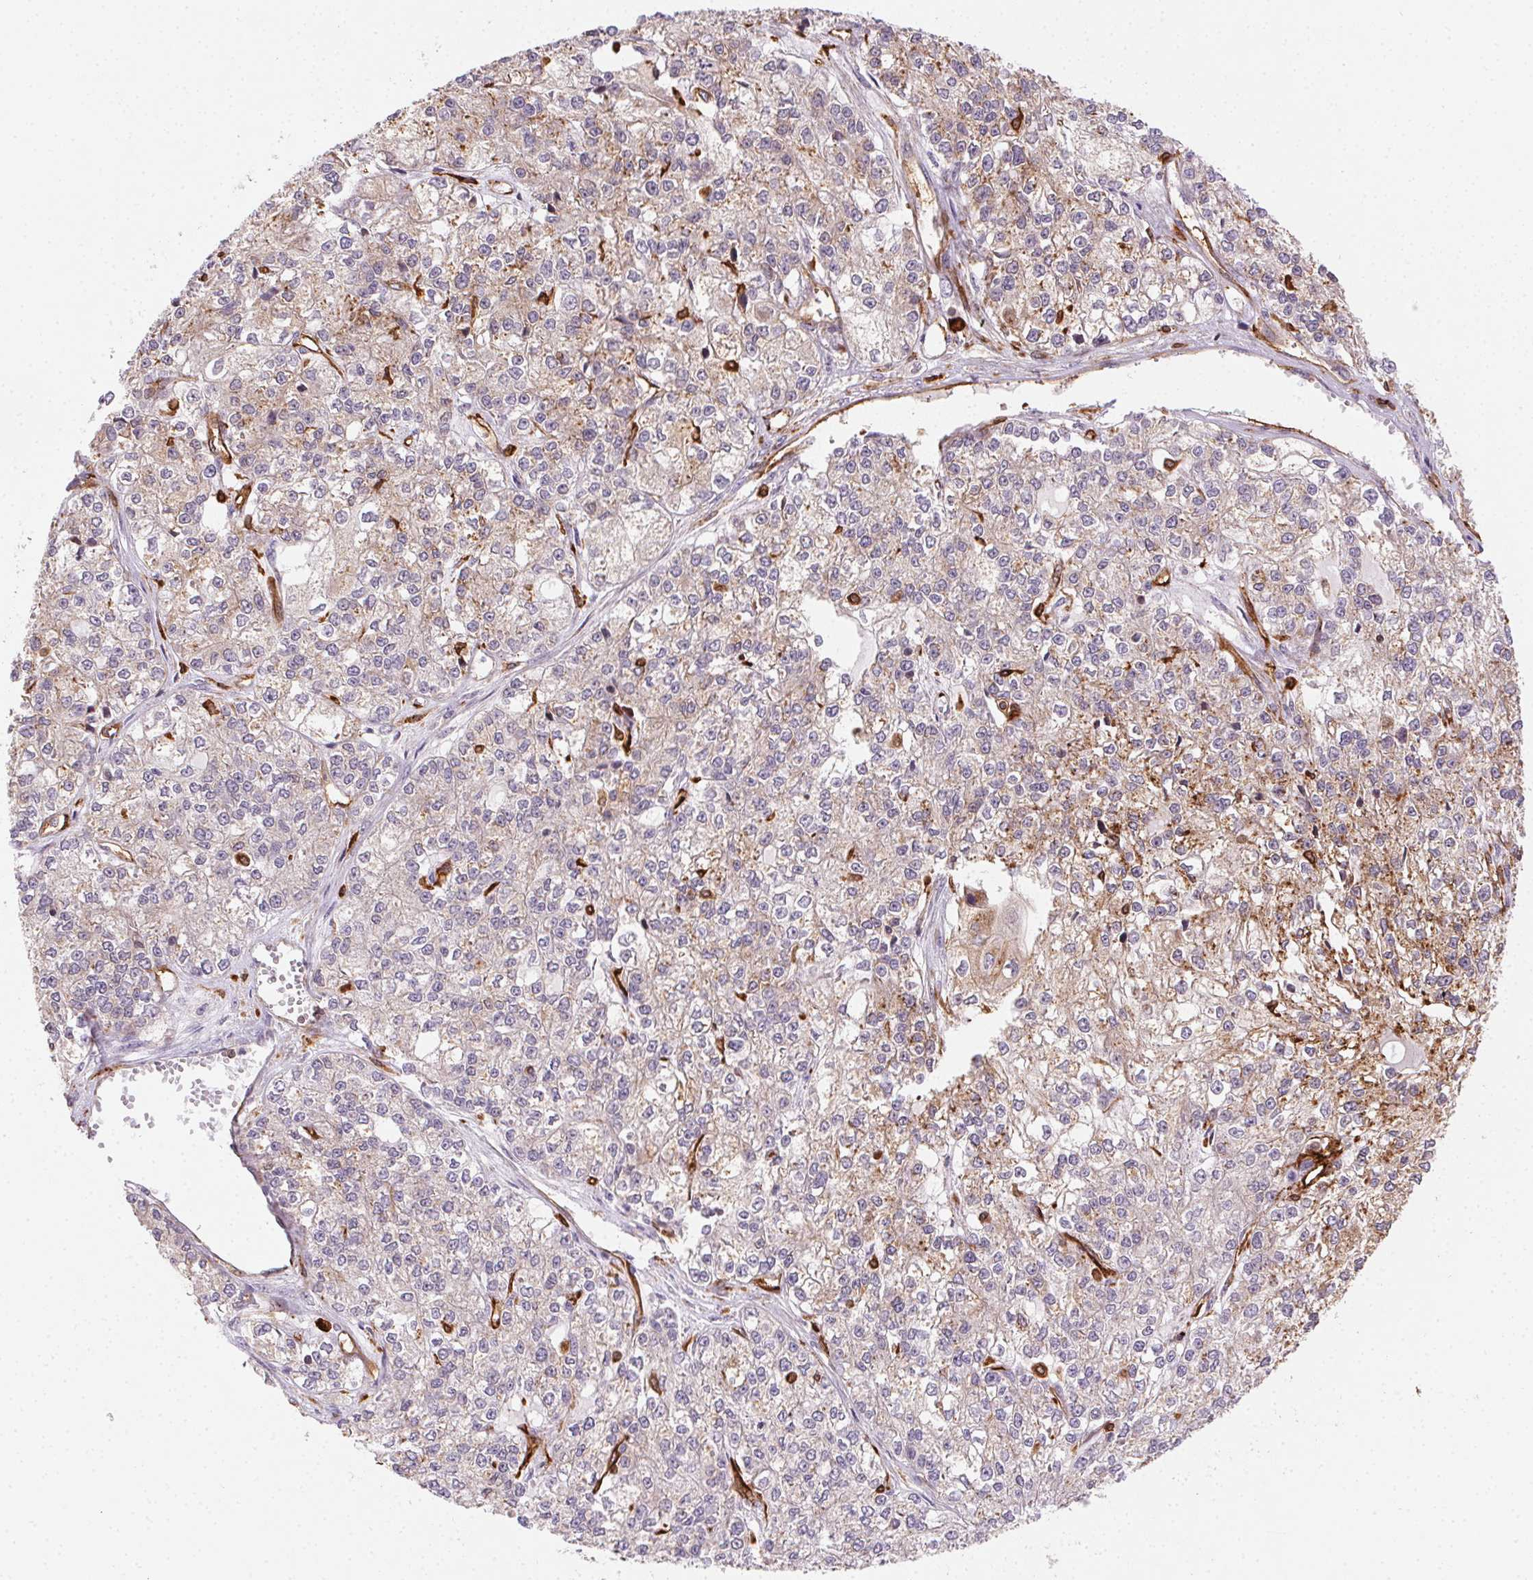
{"staining": {"intensity": "weak", "quantity": ">75%", "location": "cytoplasmic/membranous"}, "tissue": "ovarian cancer", "cell_type": "Tumor cells", "image_type": "cancer", "snomed": [{"axis": "morphology", "description": "Carcinoma, endometroid"}, {"axis": "topography", "description": "Ovary"}], "caption": "An immunohistochemistry histopathology image of neoplastic tissue is shown. Protein staining in brown highlights weak cytoplasmic/membranous positivity in ovarian endometroid carcinoma within tumor cells.", "gene": "RNASET2", "patient": {"sex": "female", "age": 64}}